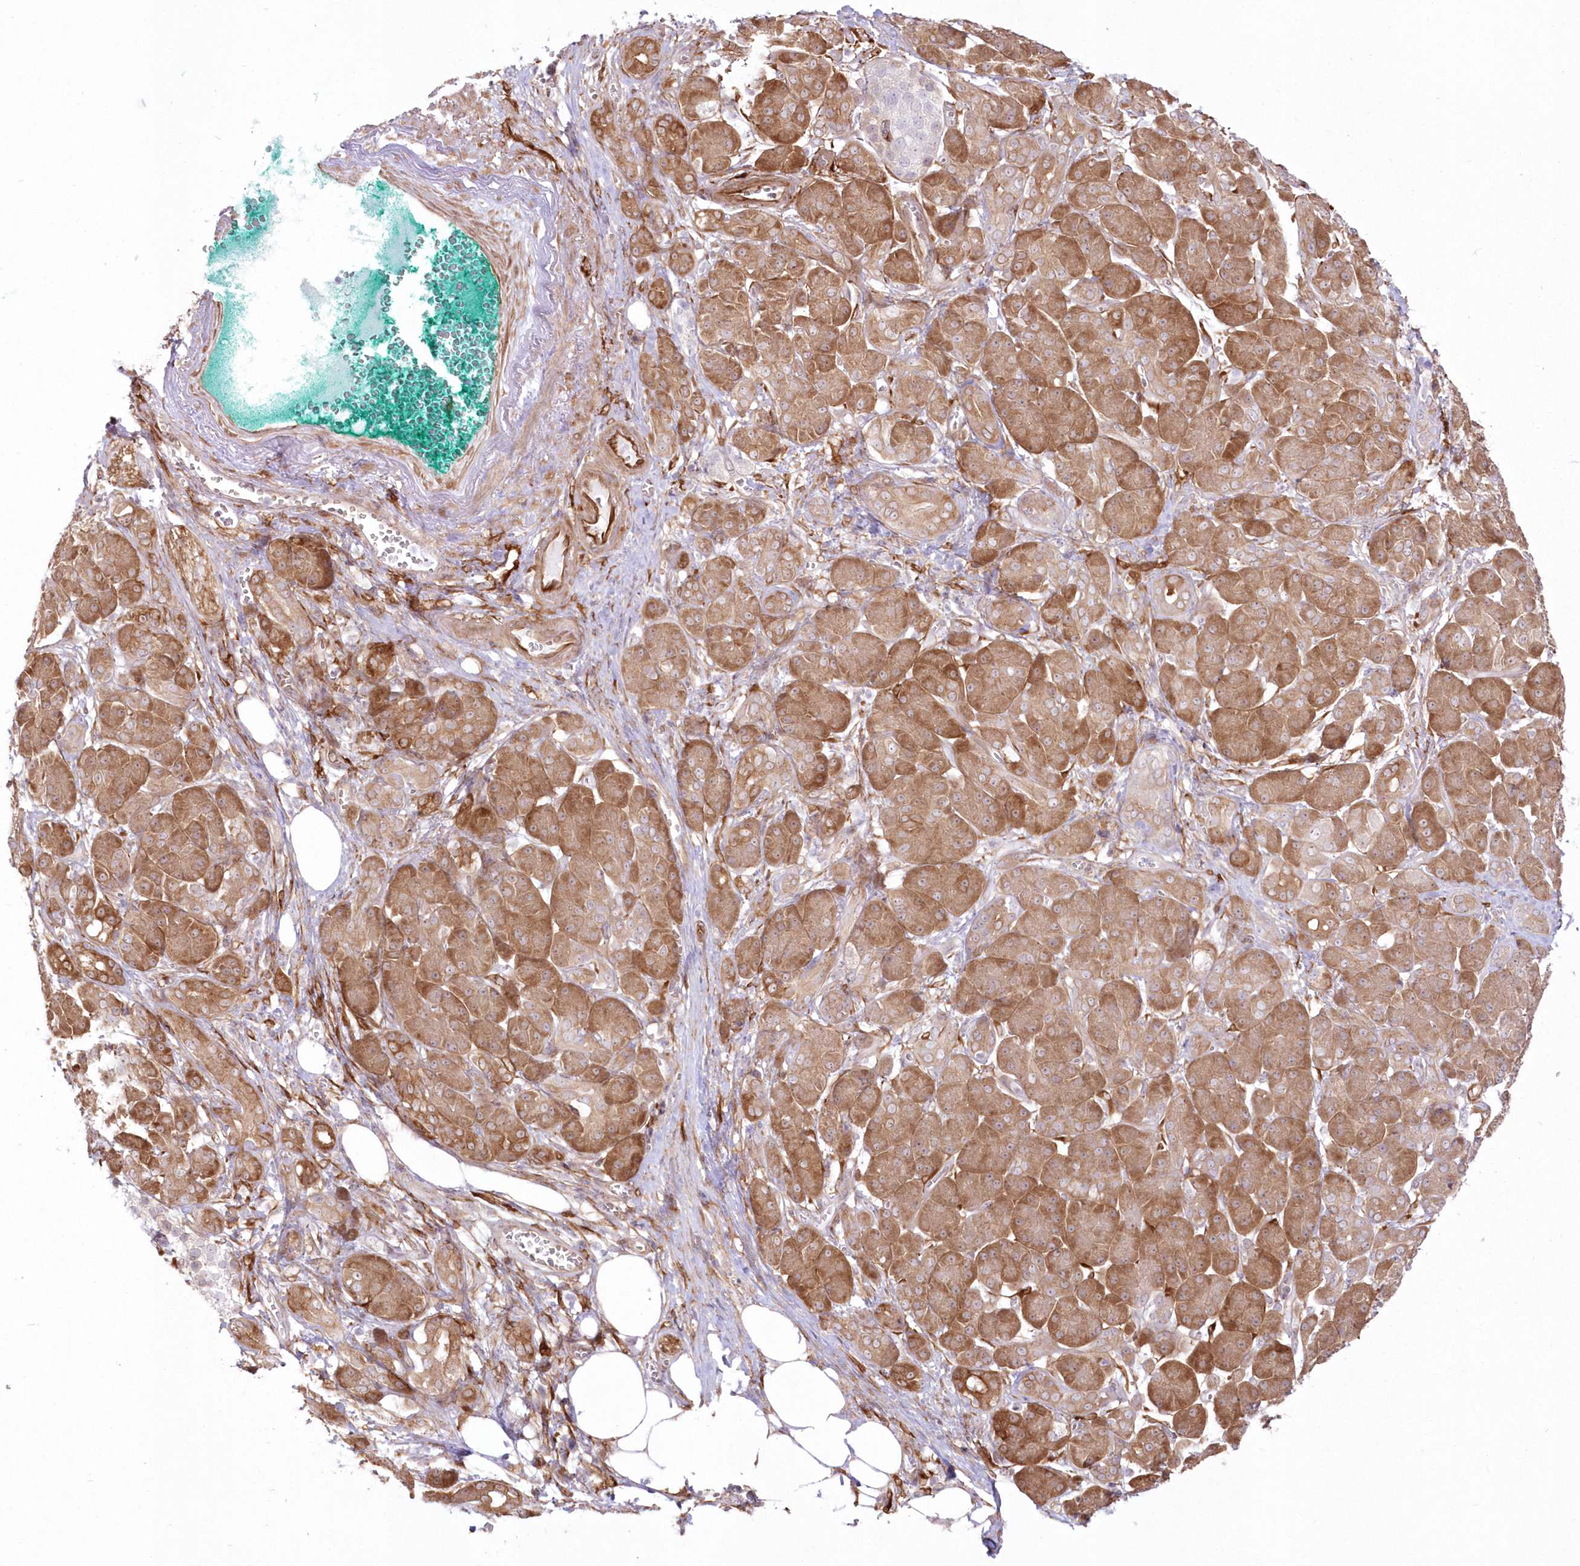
{"staining": {"intensity": "moderate", "quantity": ">75%", "location": "cytoplasmic/membranous"}, "tissue": "pancreatic cancer", "cell_type": "Tumor cells", "image_type": "cancer", "snomed": [{"axis": "morphology", "description": "Adenocarcinoma, NOS"}, {"axis": "topography", "description": "Pancreas"}], "caption": "Protein staining demonstrates moderate cytoplasmic/membranous expression in approximately >75% of tumor cells in pancreatic adenocarcinoma.", "gene": "SH3PXD2B", "patient": {"sex": "male", "age": 78}}